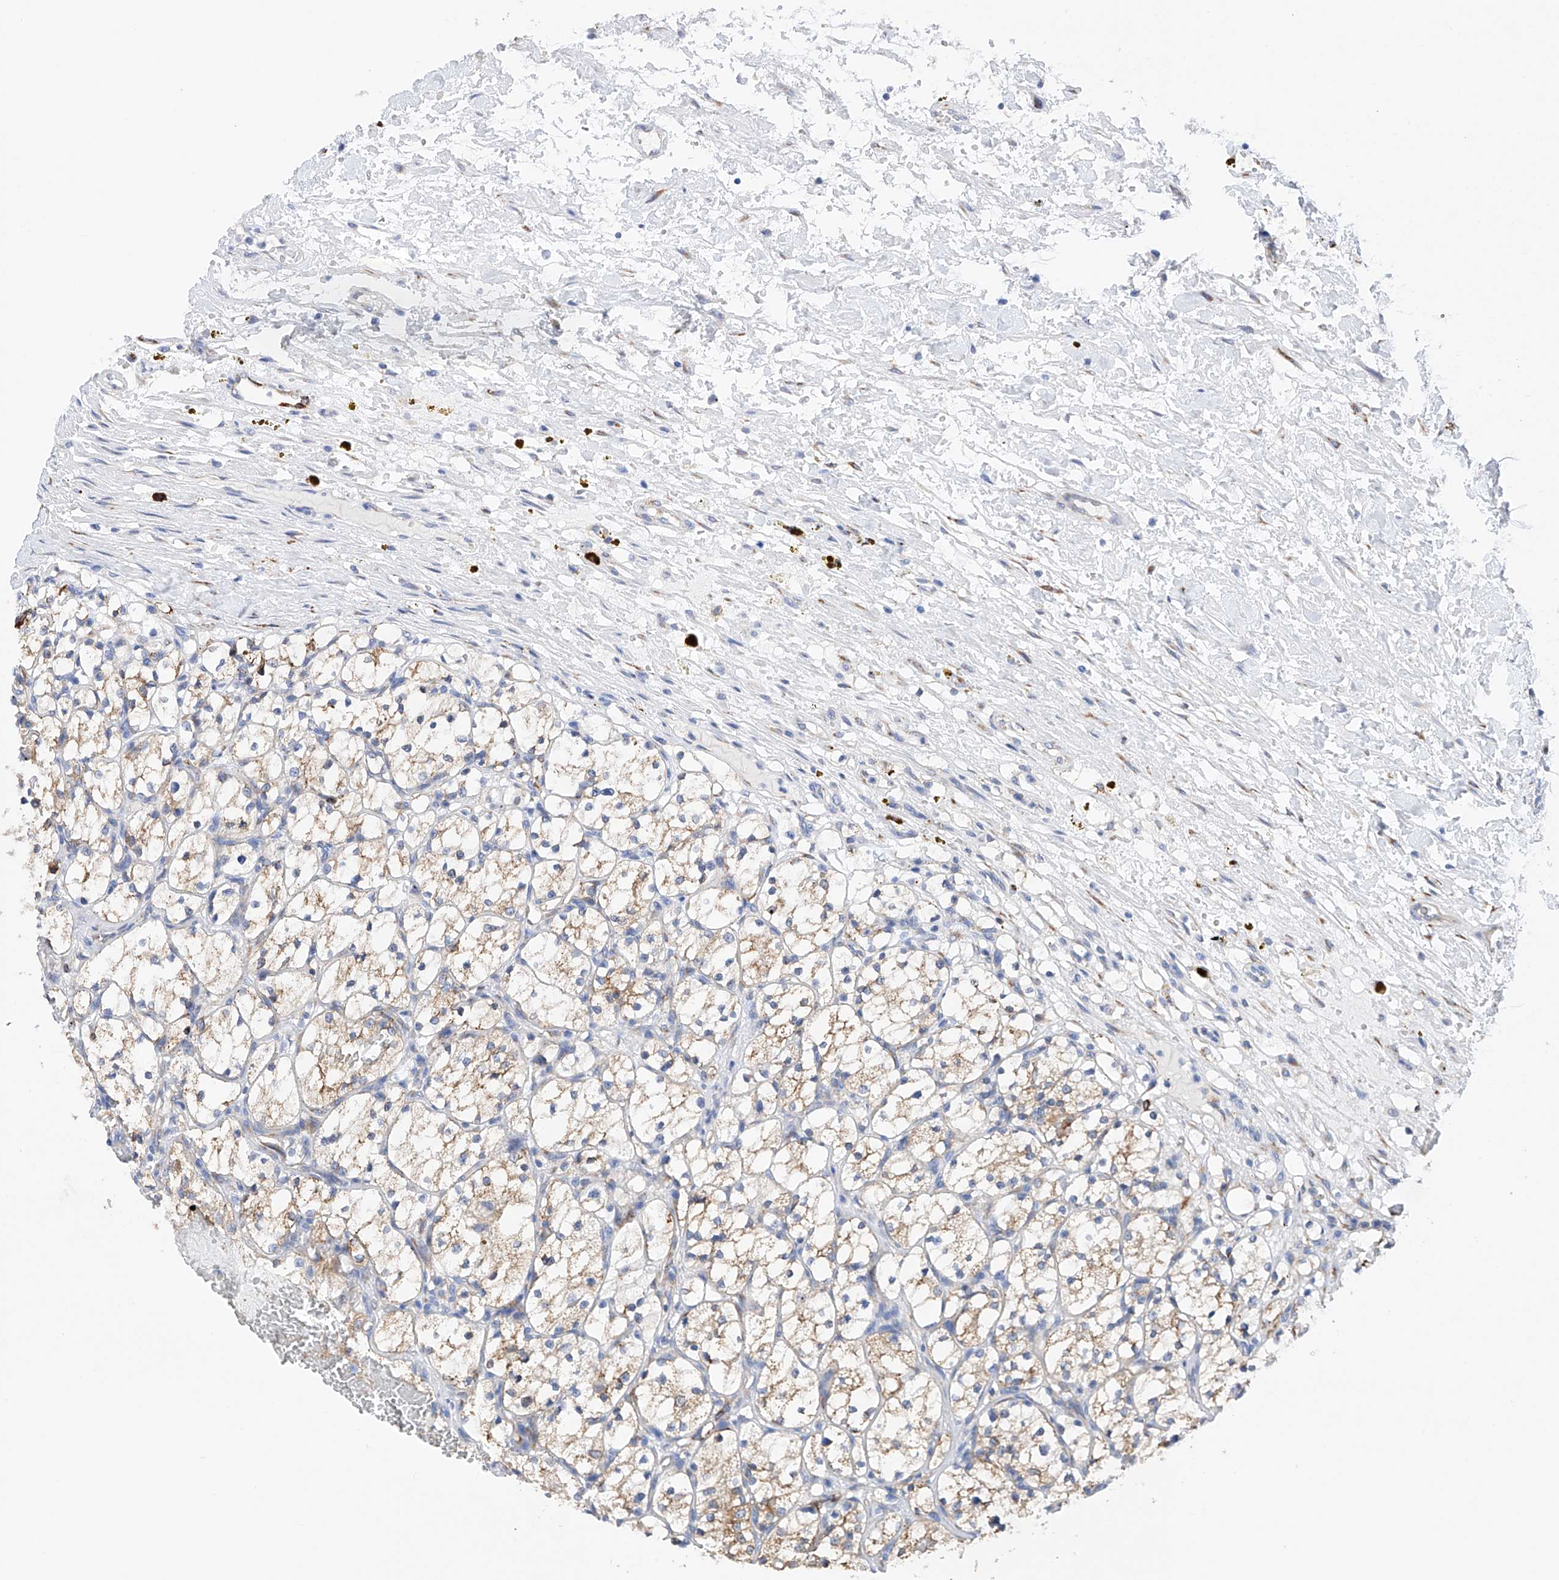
{"staining": {"intensity": "weak", "quantity": "25%-75%", "location": "cytoplasmic/membranous"}, "tissue": "renal cancer", "cell_type": "Tumor cells", "image_type": "cancer", "snomed": [{"axis": "morphology", "description": "Adenocarcinoma, NOS"}, {"axis": "topography", "description": "Kidney"}], "caption": "Human renal cancer (adenocarcinoma) stained with a brown dye shows weak cytoplasmic/membranous positive expression in about 25%-75% of tumor cells.", "gene": "PDIA5", "patient": {"sex": "female", "age": 69}}